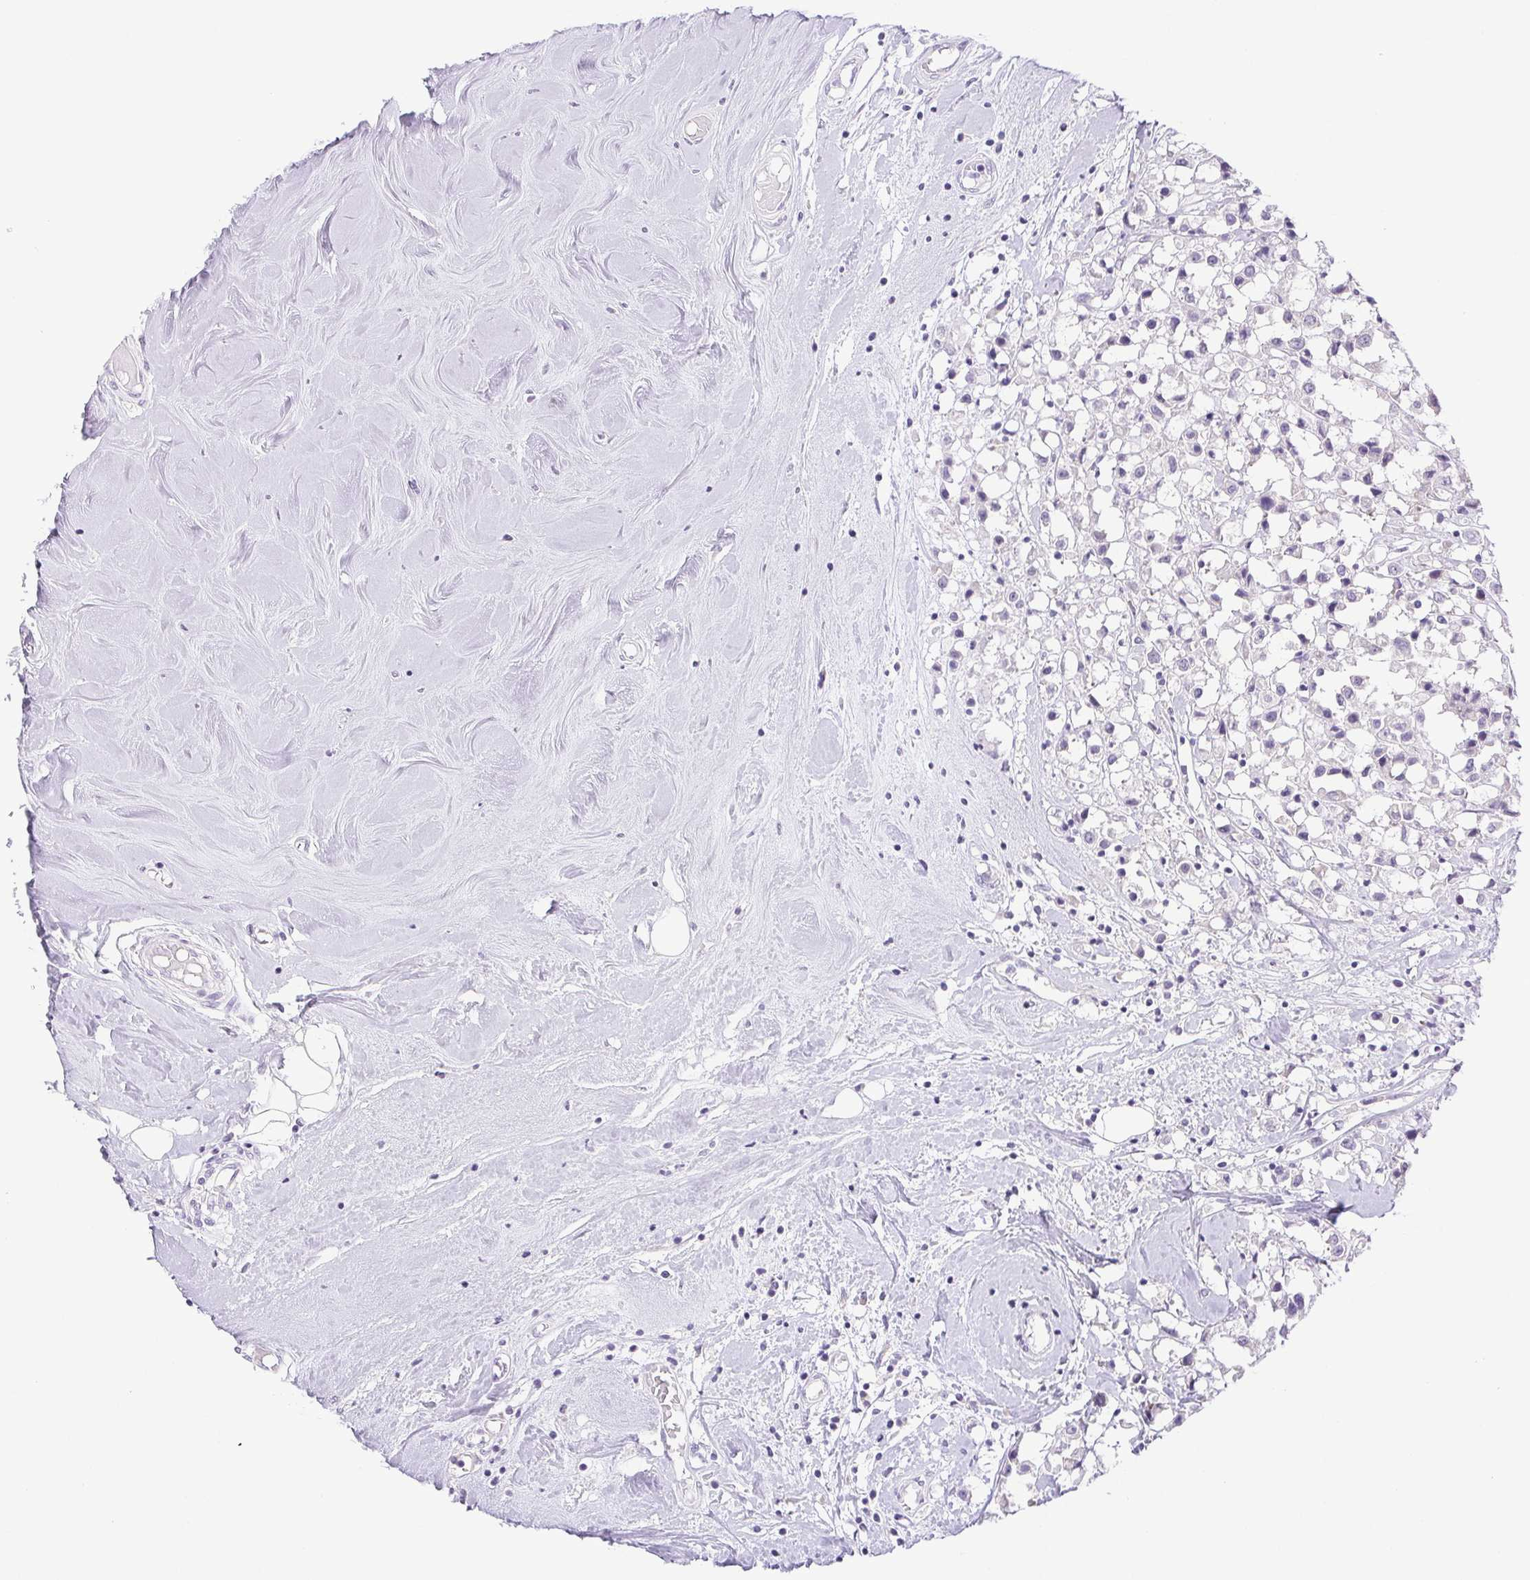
{"staining": {"intensity": "negative", "quantity": "none", "location": "none"}, "tissue": "breast cancer", "cell_type": "Tumor cells", "image_type": "cancer", "snomed": [{"axis": "morphology", "description": "Duct carcinoma"}, {"axis": "topography", "description": "Breast"}], "caption": "High power microscopy photomicrograph of an IHC photomicrograph of breast infiltrating ductal carcinoma, revealing no significant expression in tumor cells.", "gene": "PAPPA2", "patient": {"sex": "female", "age": 61}}